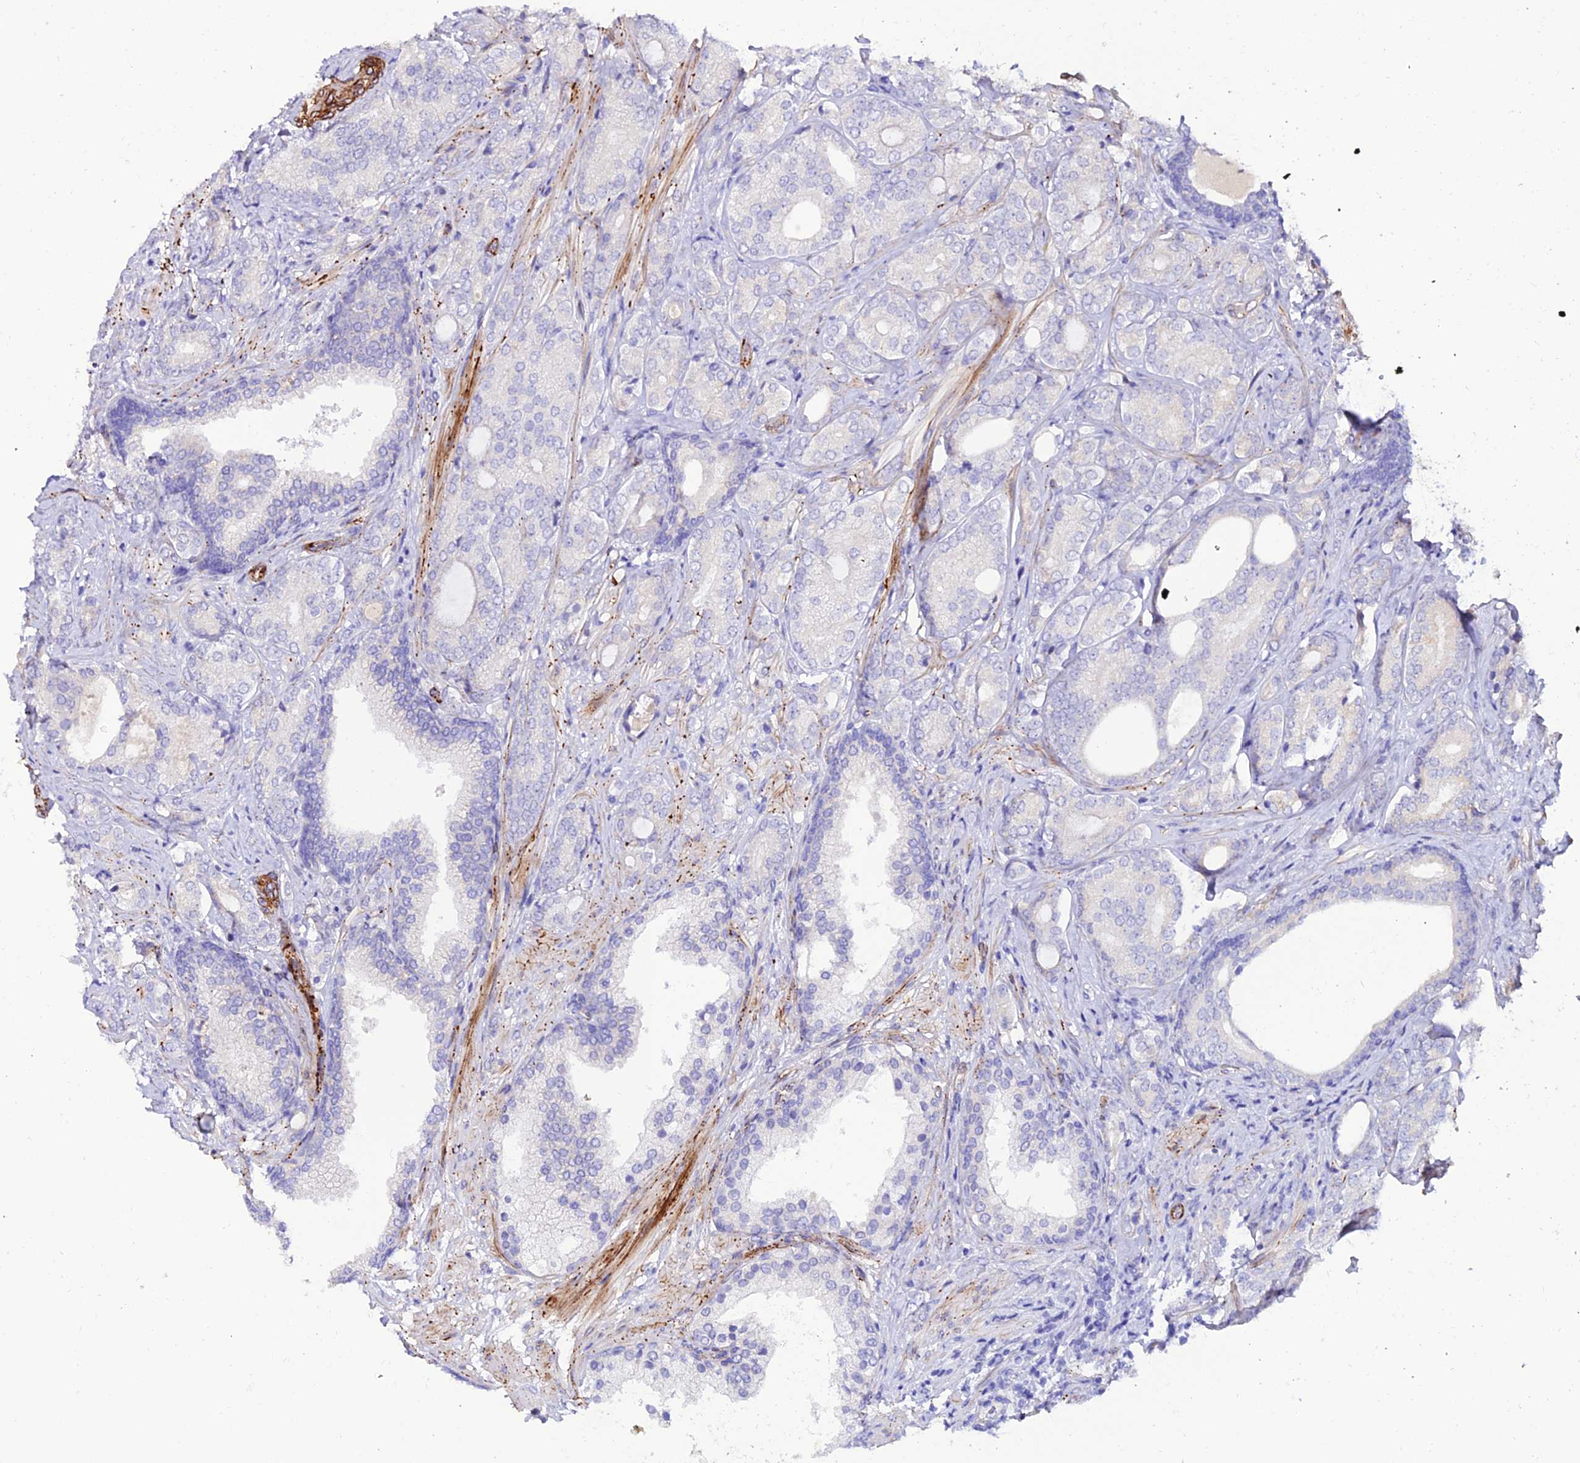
{"staining": {"intensity": "negative", "quantity": "none", "location": "none"}, "tissue": "prostate cancer", "cell_type": "Tumor cells", "image_type": "cancer", "snomed": [{"axis": "morphology", "description": "Adenocarcinoma, High grade"}, {"axis": "topography", "description": "Prostate"}], "caption": "Tumor cells are negative for brown protein staining in prostate high-grade adenocarcinoma.", "gene": "ALDH3B2", "patient": {"sex": "male", "age": 60}}